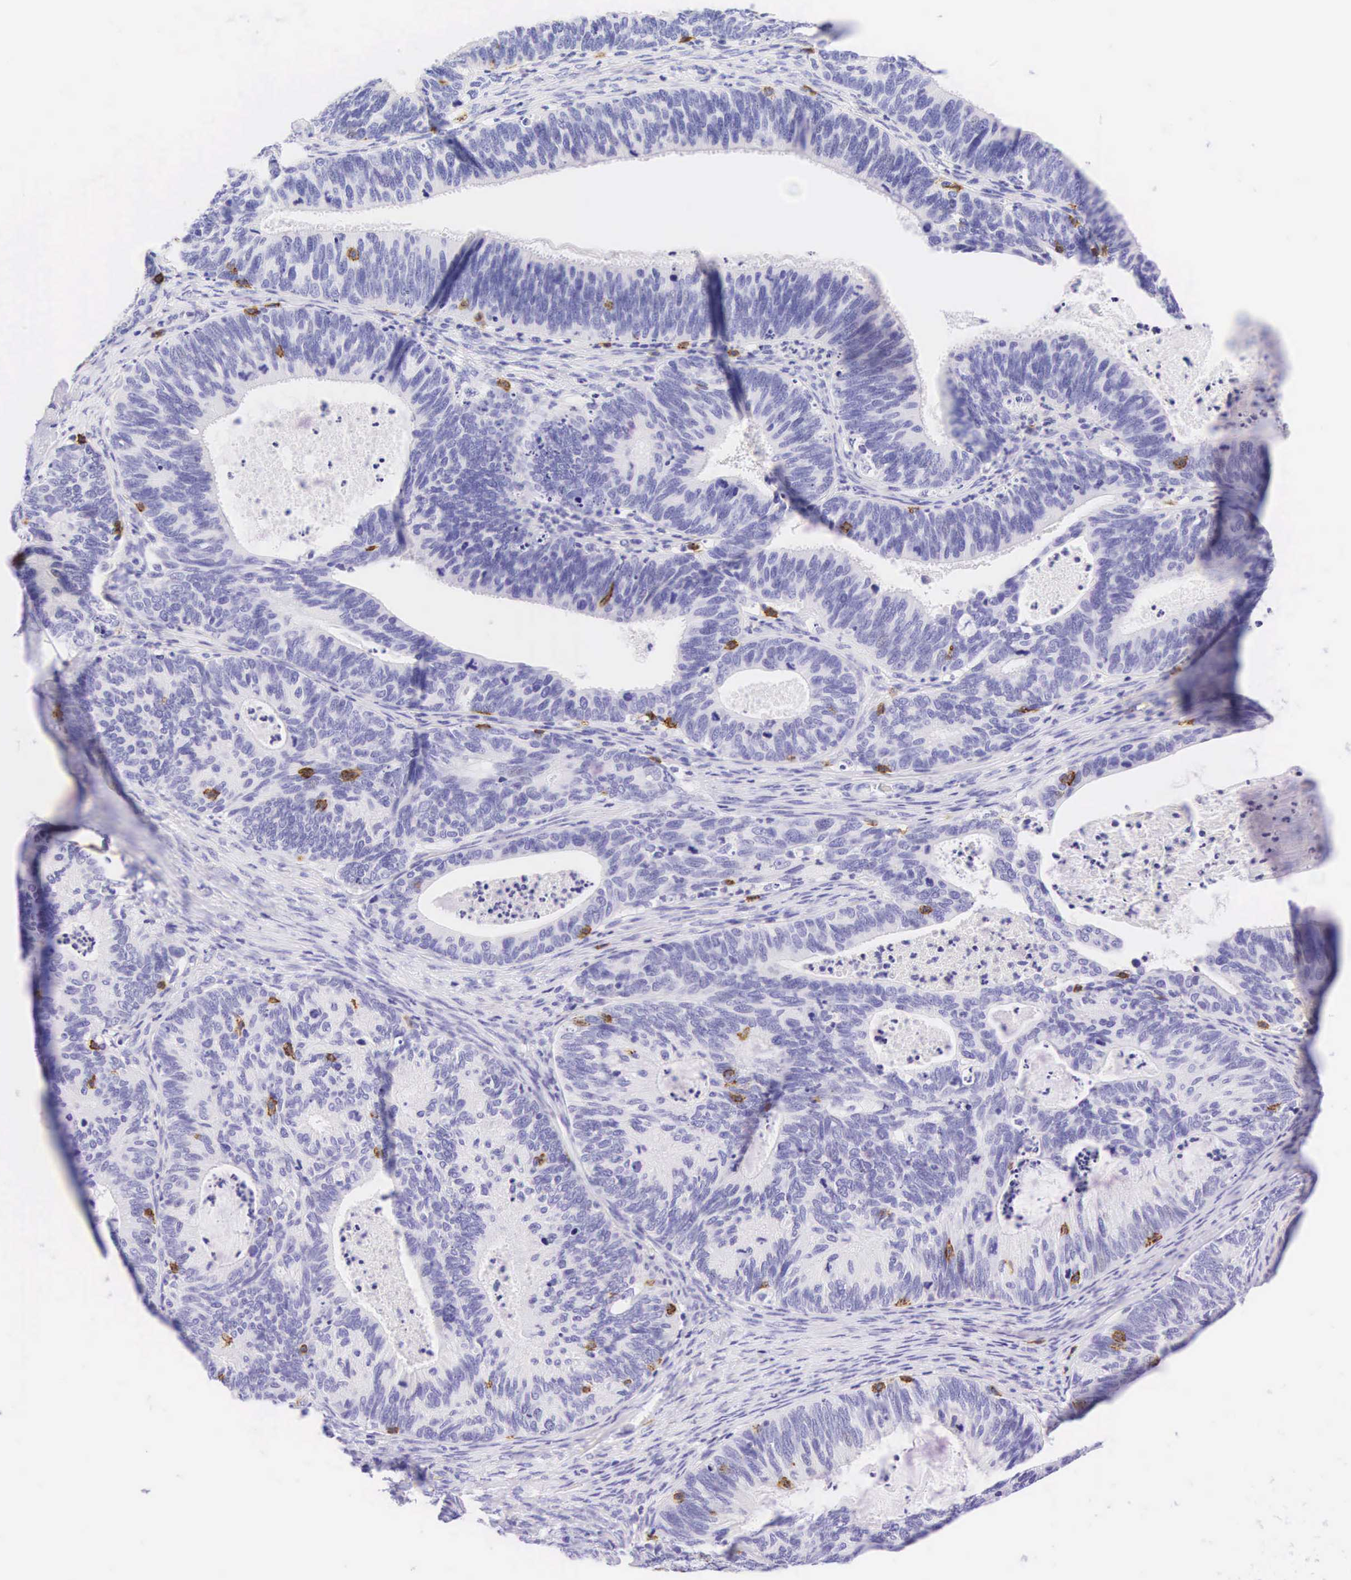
{"staining": {"intensity": "negative", "quantity": "none", "location": "none"}, "tissue": "ovarian cancer", "cell_type": "Tumor cells", "image_type": "cancer", "snomed": [{"axis": "morphology", "description": "Carcinoma, endometroid"}, {"axis": "topography", "description": "Ovary"}], "caption": "Tumor cells are negative for brown protein staining in ovarian cancer (endometroid carcinoma).", "gene": "CD8A", "patient": {"sex": "female", "age": 52}}